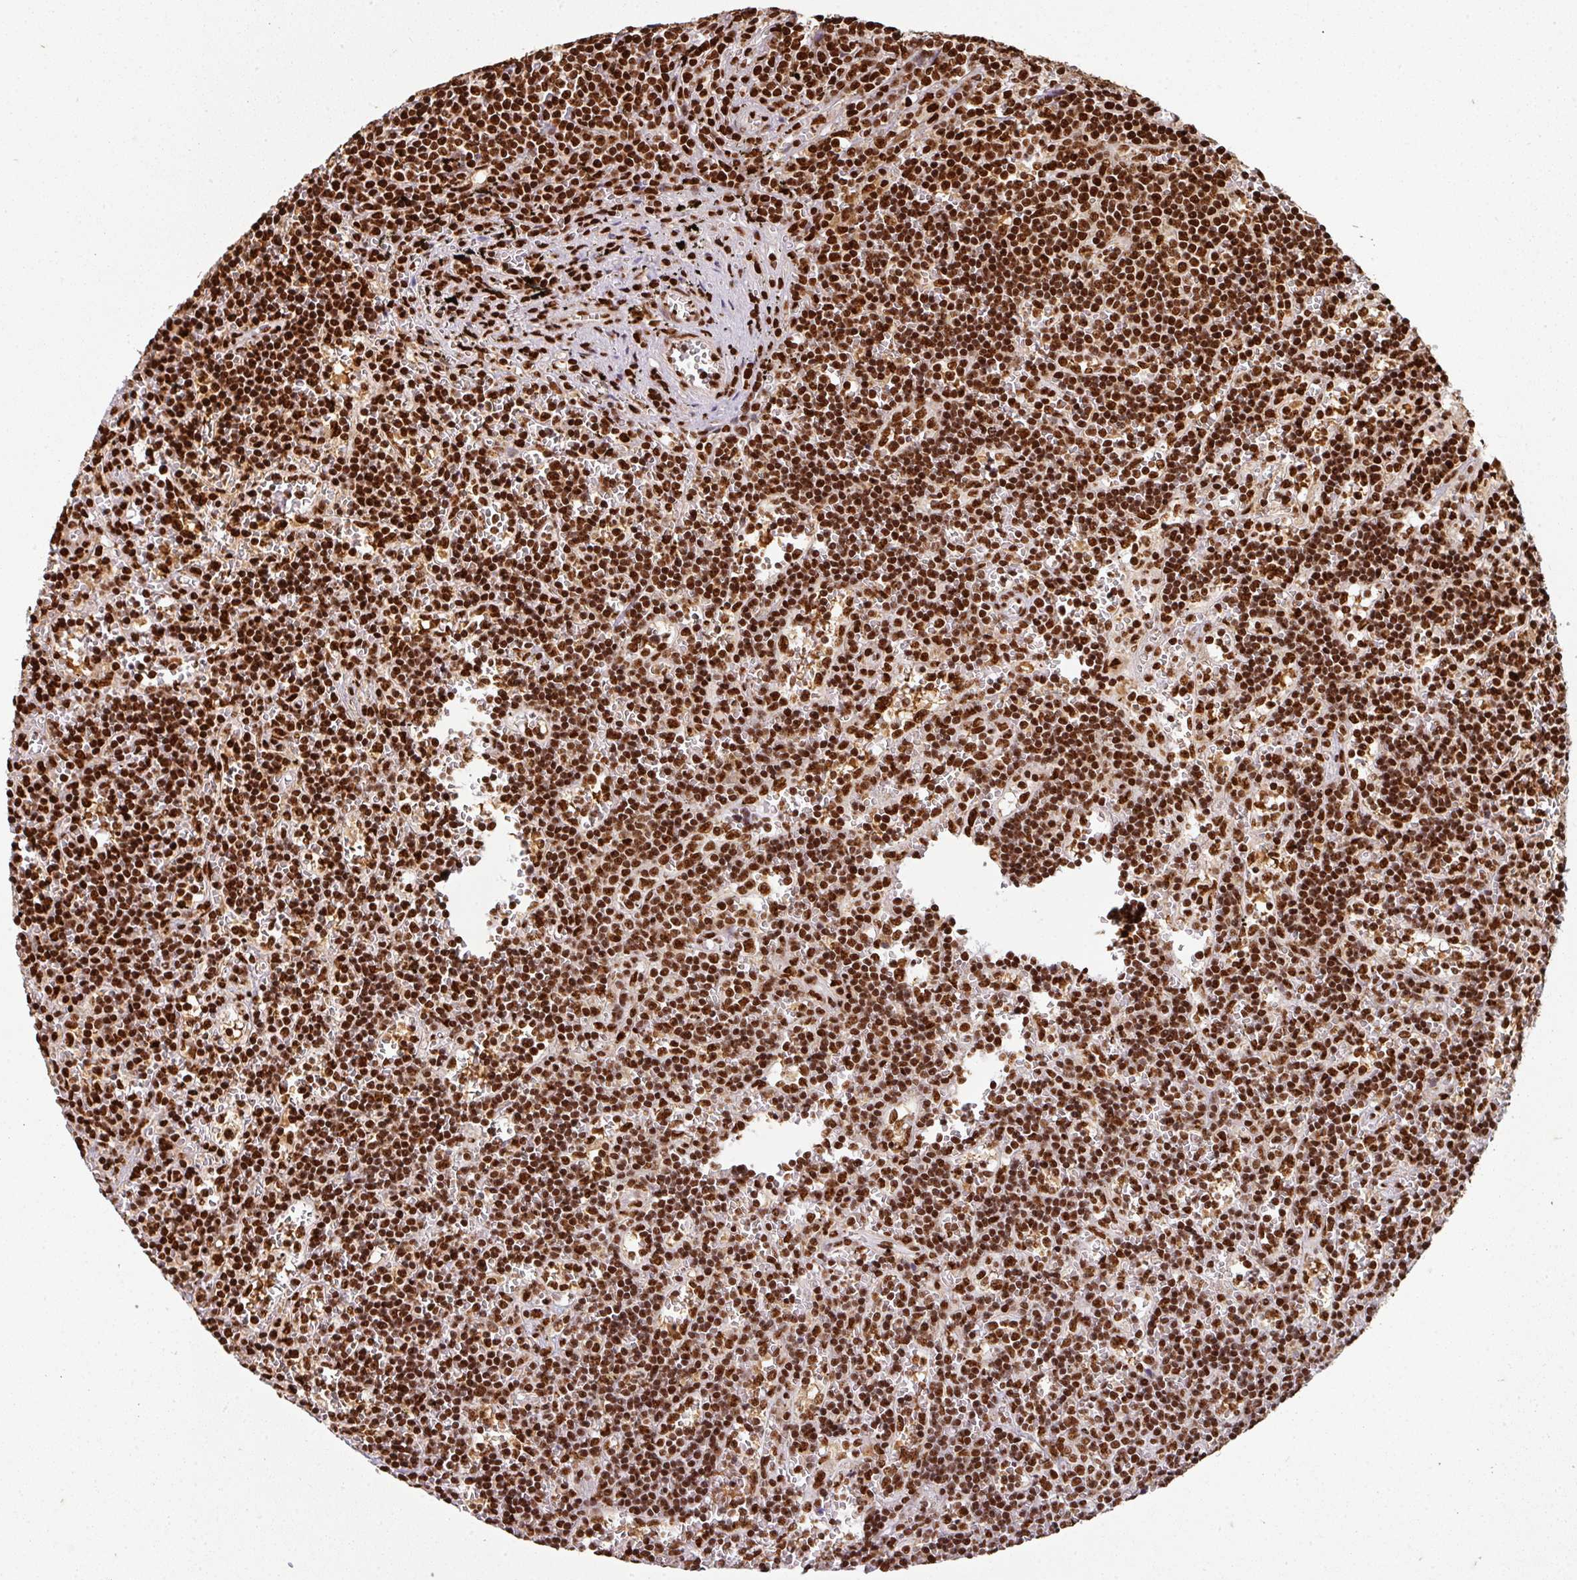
{"staining": {"intensity": "strong", "quantity": ">75%", "location": "nuclear"}, "tissue": "lymphoma", "cell_type": "Tumor cells", "image_type": "cancer", "snomed": [{"axis": "morphology", "description": "Malignant lymphoma, non-Hodgkin's type, Low grade"}, {"axis": "topography", "description": "Spleen"}], "caption": "DAB immunohistochemical staining of low-grade malignant lymphoma, non-Hodgkin's type displays strong nuclear protein positivity in approximately >75% of tumor cells.", "gene": "SIK3", "patient": {"sex": "male", "age": 60}}